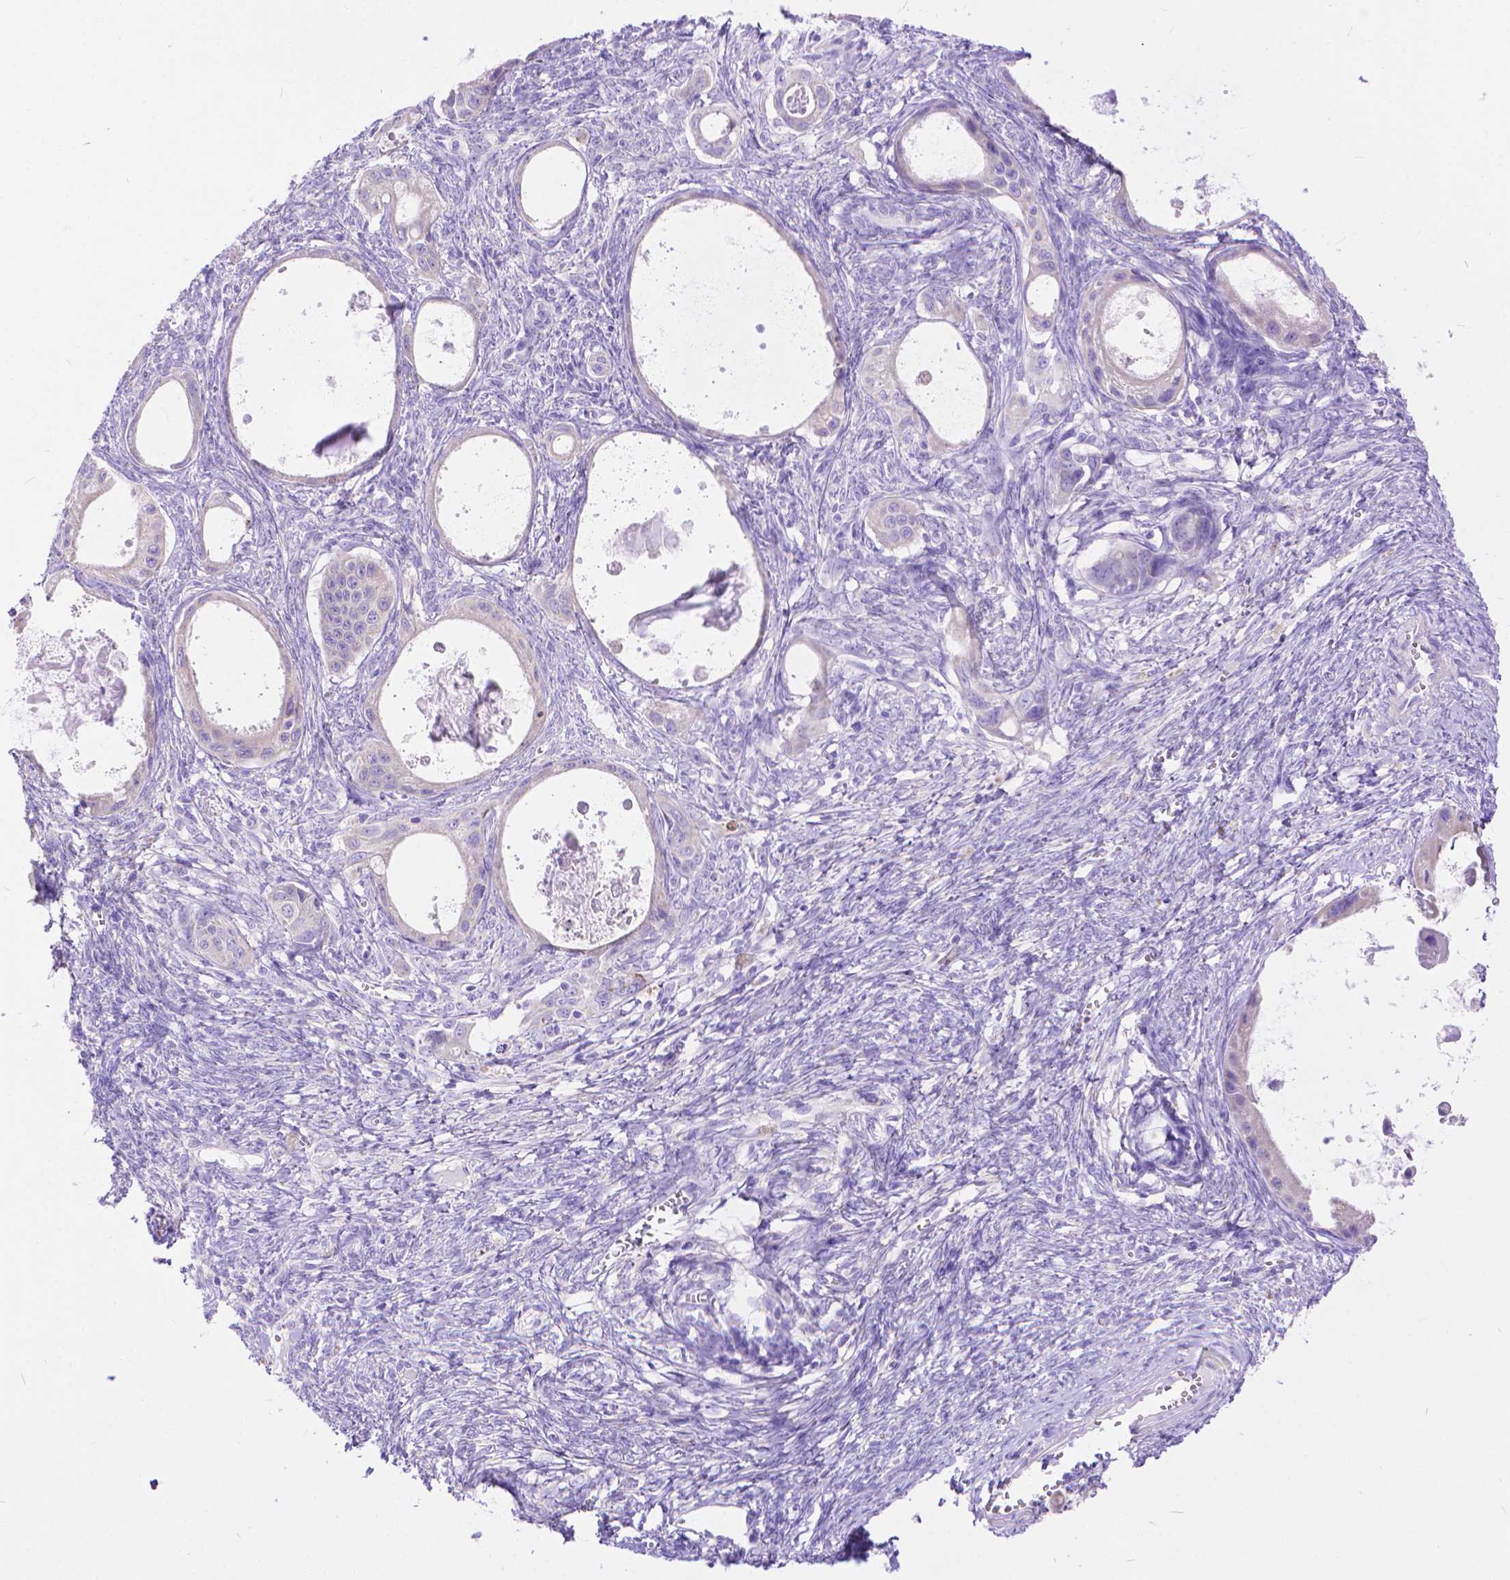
{"staining": {"intensity": "negative", "quantity": "none", "location": "none"}, "tissue": "ovarian cancer", "cell_type": "Tumor cells", "image_type": "cancer", "snomed": [{"axis": "morphology", "description": "Cystadenocarcinoma, mucinous, NOS"}, {"axis": "topography", "description": "Ovary"}], "caption": "This is a micrograph of immunohistochemistry (IHC) staining of mucinous cystadenocarcinoma (ovarian), which shows no expression in tumor cells.", "gene": "DHRS2", "patient": {"sex": "female", "age": 64}}